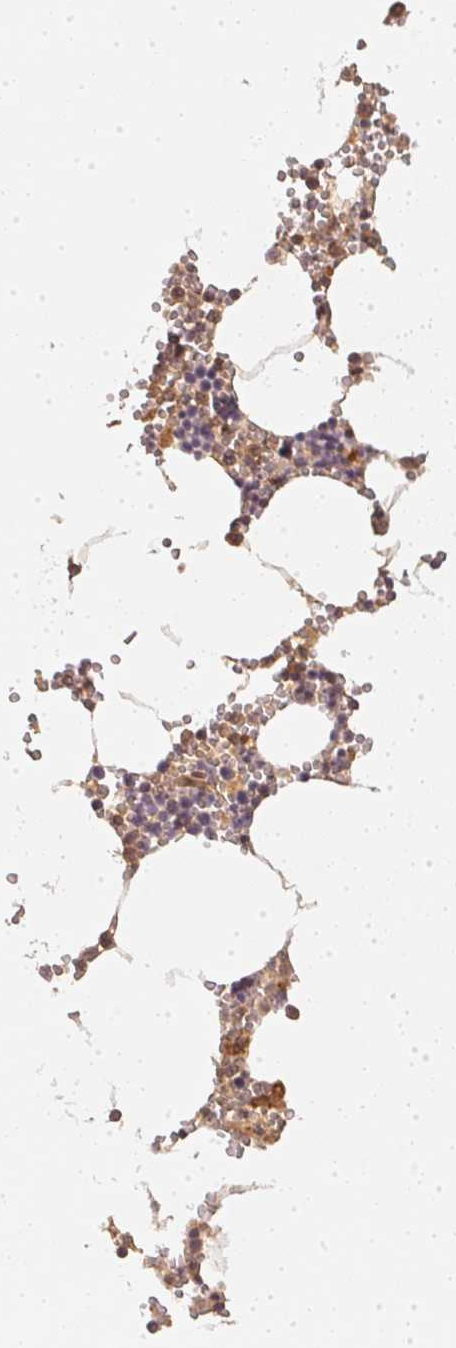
{"staining": {"intensity": "moderate", "quantity": "<25%", "location": "cytoplasmic/membranous"}, "tissue": "bone marrow", "cell_type": "Hematopoietic cells", "image_type": "normal", "snomed": [{"axis": "morphology", "description": "Normal tissue, NOS"}, {"axis": "topography", "description": "Bone marrow"}], "caption": "The image exhibits a brown stain indicating the presence of a protein in the cytoplasmic/membranous of hematopoietic cells in bone marrow. (Brightfield microscopy of DAB IHC at high magnification).", "gene": "SERPINE1", "patient": {"sex": "male", "age": 54}}